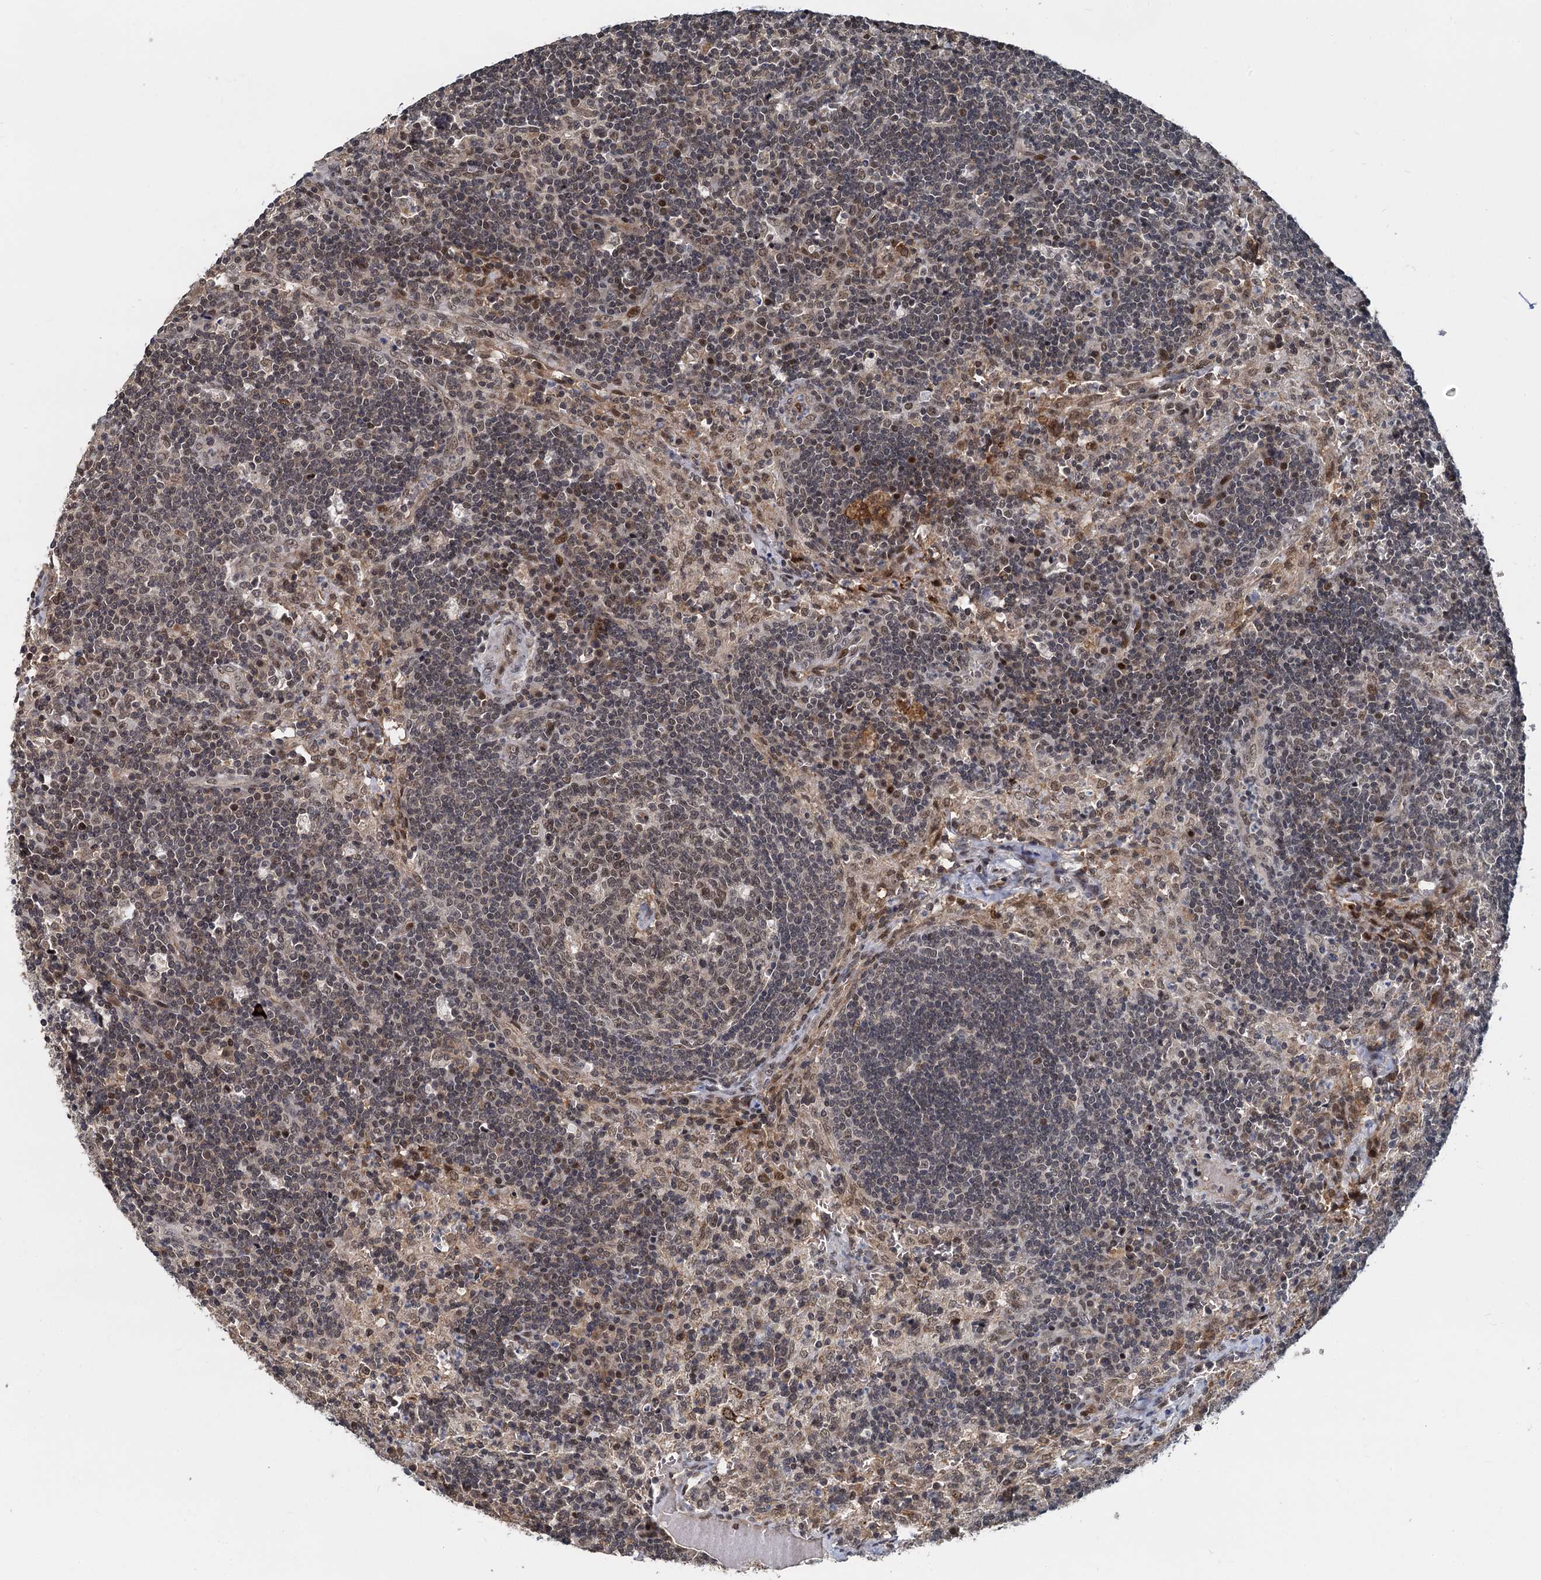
{"staining": {"intensity": "moderate", "quantity": ">75%", "location": "nuclear"}, "tissue": "lymph node", "cell_type": "Germinal center cells", "image_type": "normal", "snomed": [{"axis": "morphology", "description": "Normal tissue, NOS"}, {"axis": "topography", "description": "Lymph node"}], "caption": "This image displays immunohistochemistry staining of normal lymph node, with medium moderate nuclear staining in approximately >75% of germinal center cells.", "gene": "FANCI", "patient": {"sex": "male", "age": 58}}